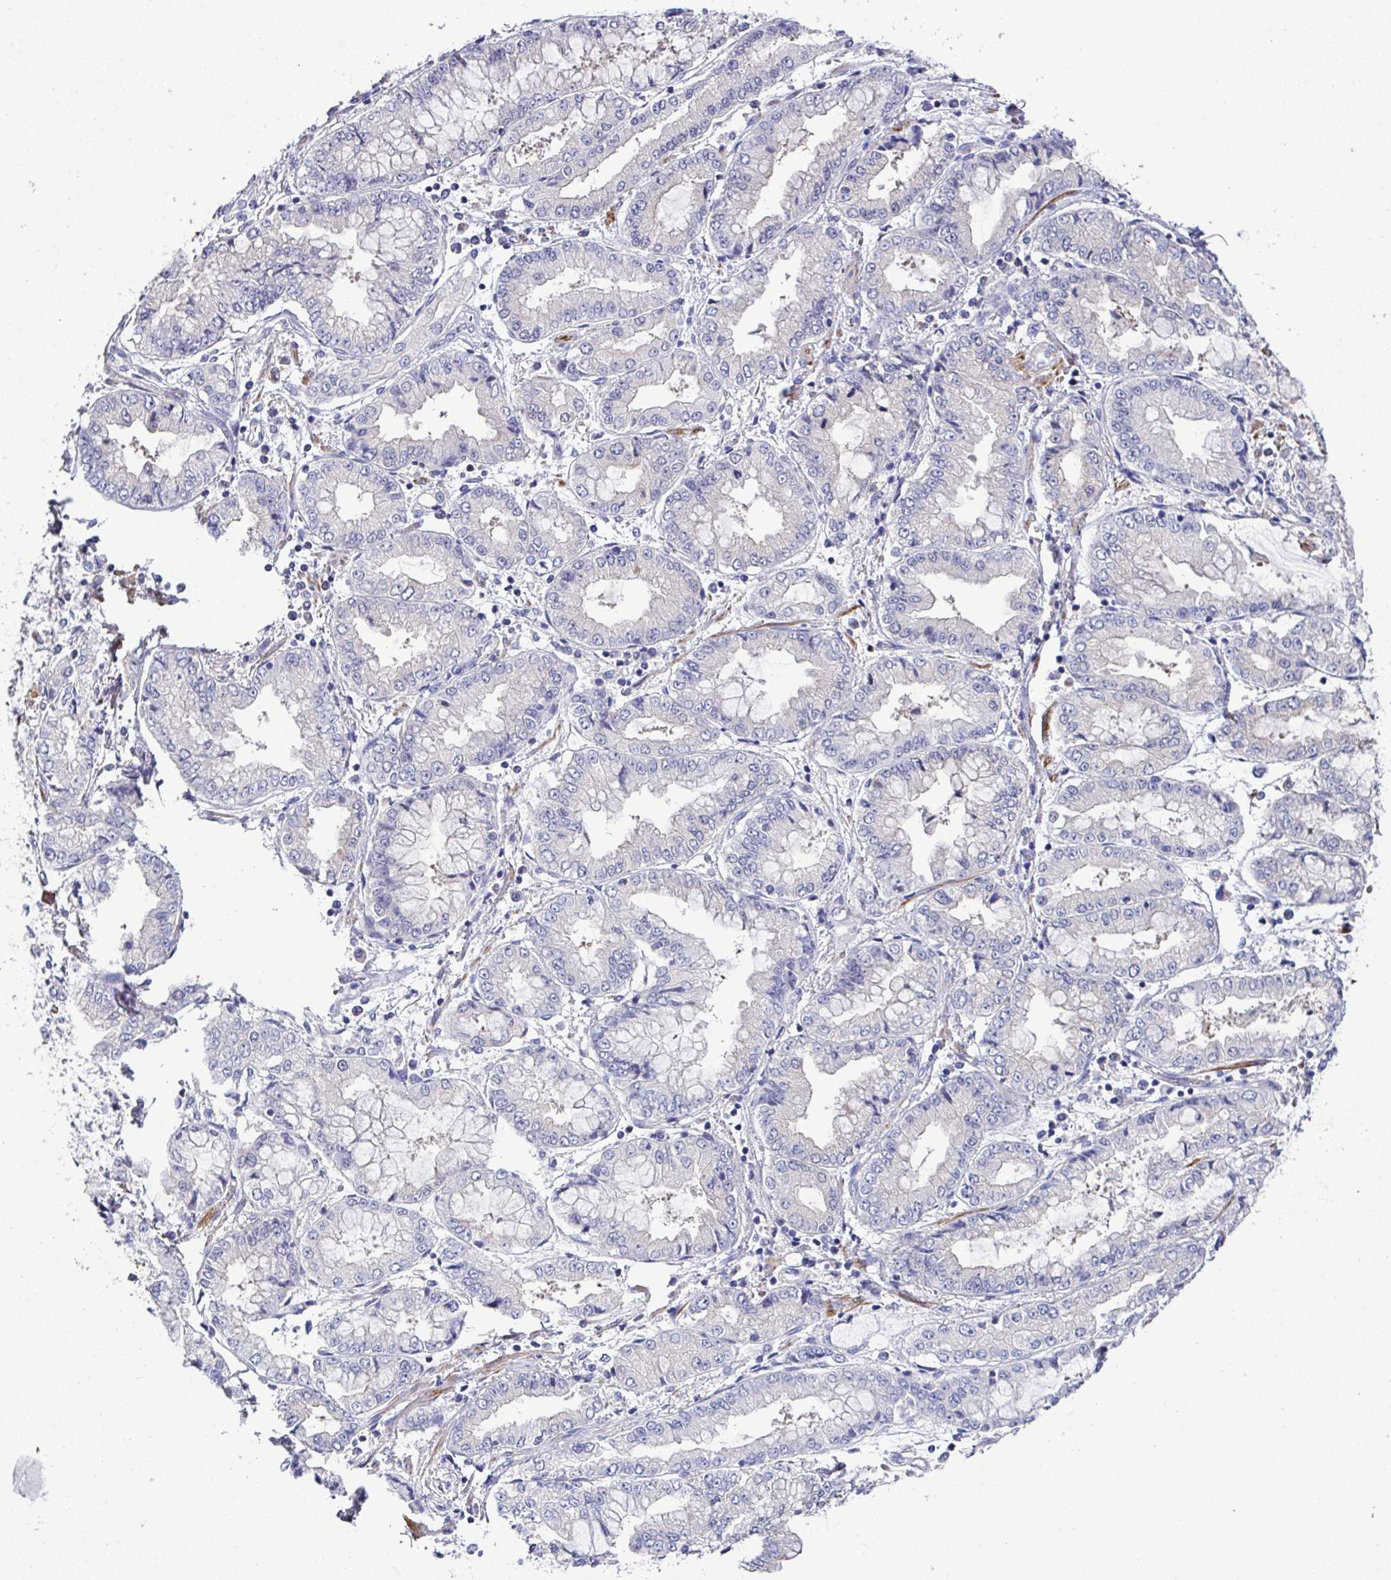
{"staining": {"intensity": "negative", "quantity": "none", "location": "none"}, "tissue": "stomach cancer", "cell_type": "Tumor cells", "image_type": "cancer", "snomed": [{"axis": "morphology", "description": "Adenocarcinoma, NOS"}, {"axis": "topography", "description": "Stomach, upper"}], "caption": "IHC photomicrograph of neoplastic tissue: stomach adenocarcinoma stained with DAB (3,3'-diaminobenzidine) displays no significant protein positivity in tumor cells.", "gene": "CFAP97D1", "patient": {"sex": "female", "age": 74}}